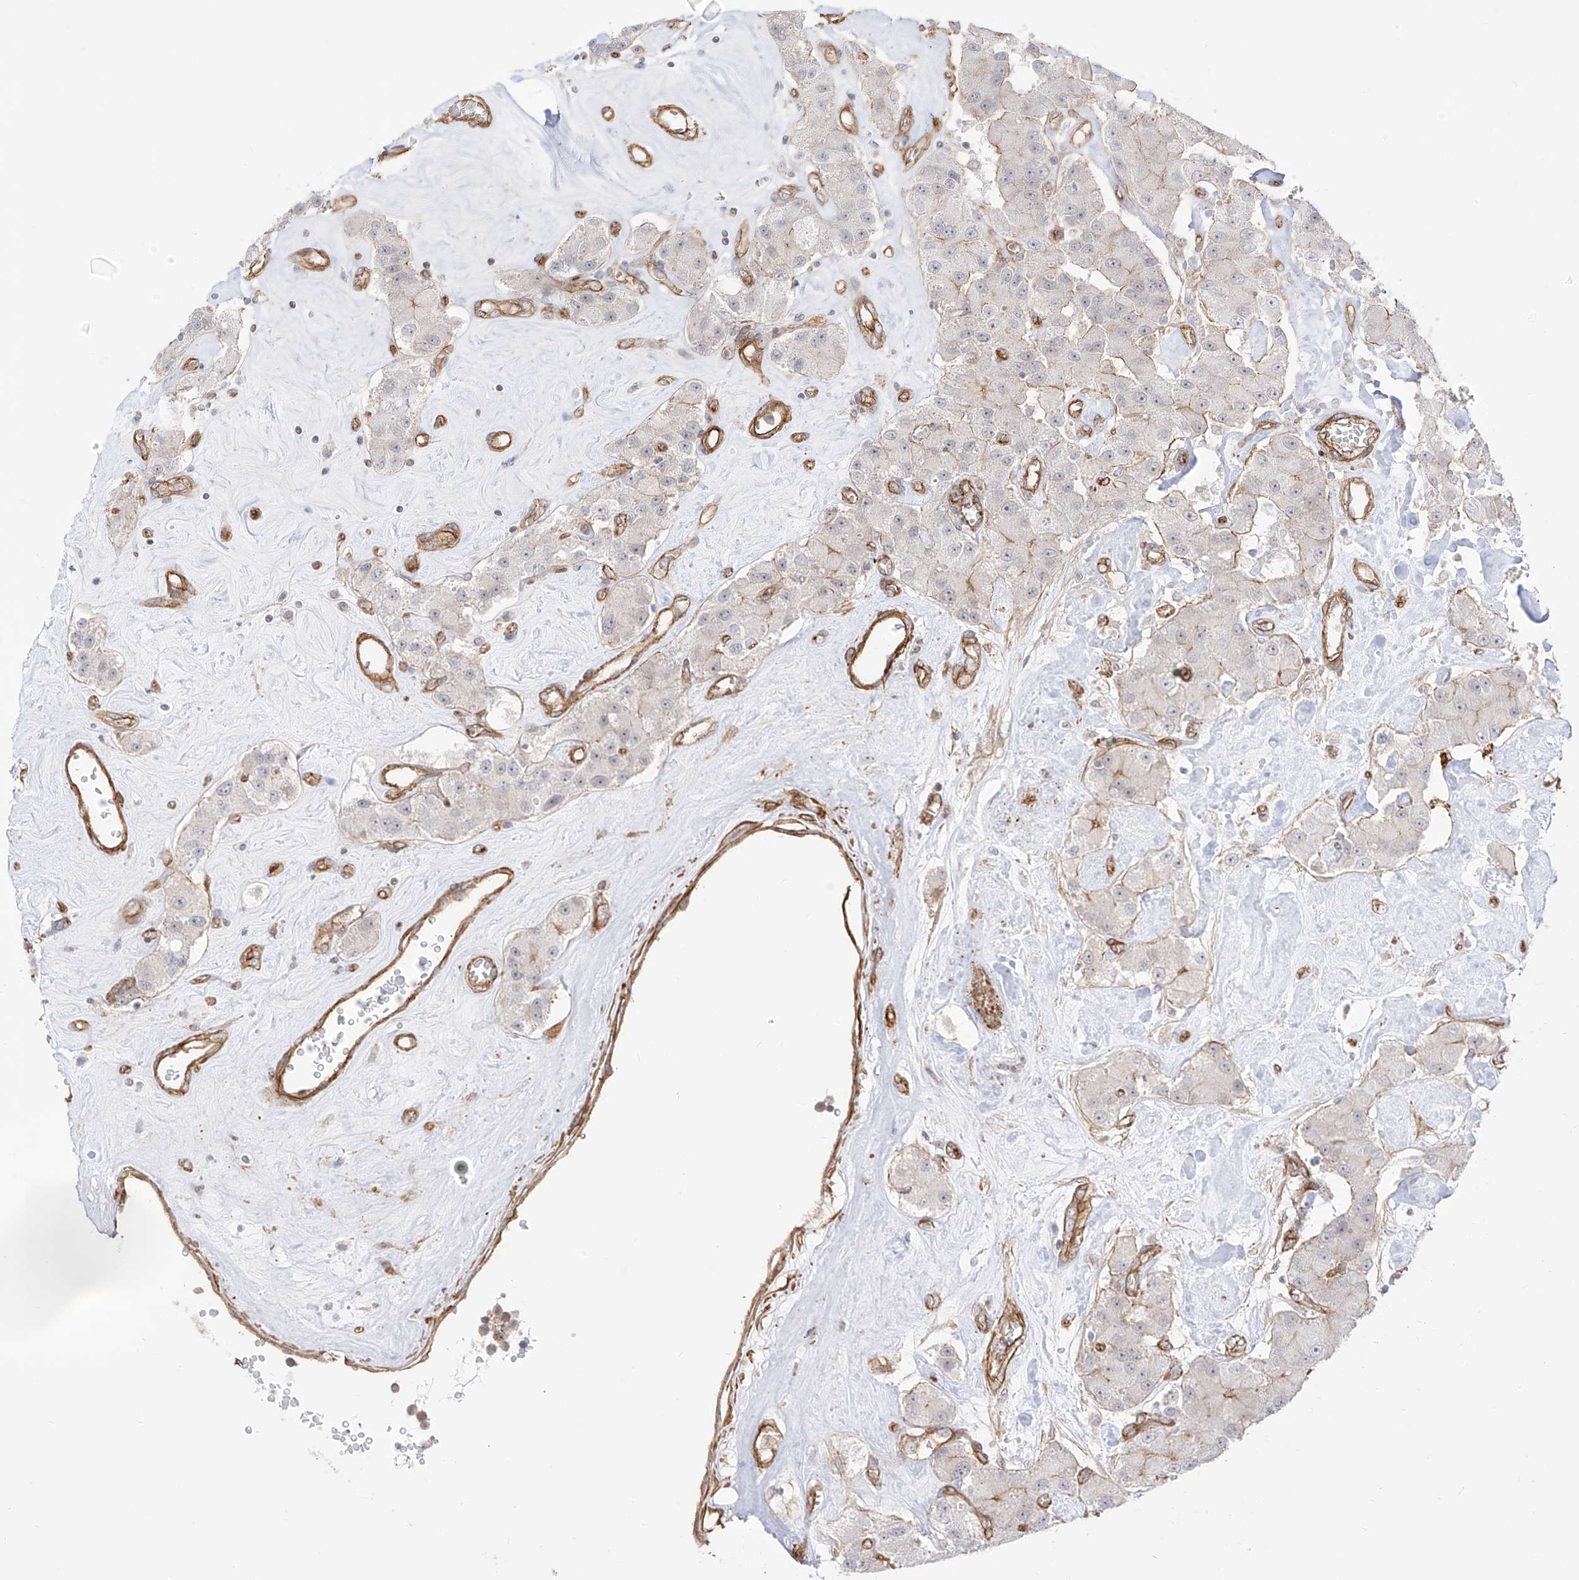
{"staining": {"intensity": "moderate", "quantity": "<25%", "location": "cytoplasmic/membranous"}, "tissue": "carcinoid", "cell_type": "Tumor cells", "image_type": "cancer", "snomed": [{"axis": "morphology", "description": "Carcinoid, malignant, NOS"}, {"axis": "topography", "description": "Pancreas"}], "caption": "Malignant carcinoid was stained to show a protein in brown. There is low levels of moderate cytoplasmic/membranous positivity in about <25% of tumor cells.", "gene": "ZNF180", "patient": {"sex": "male", "age": 41}}